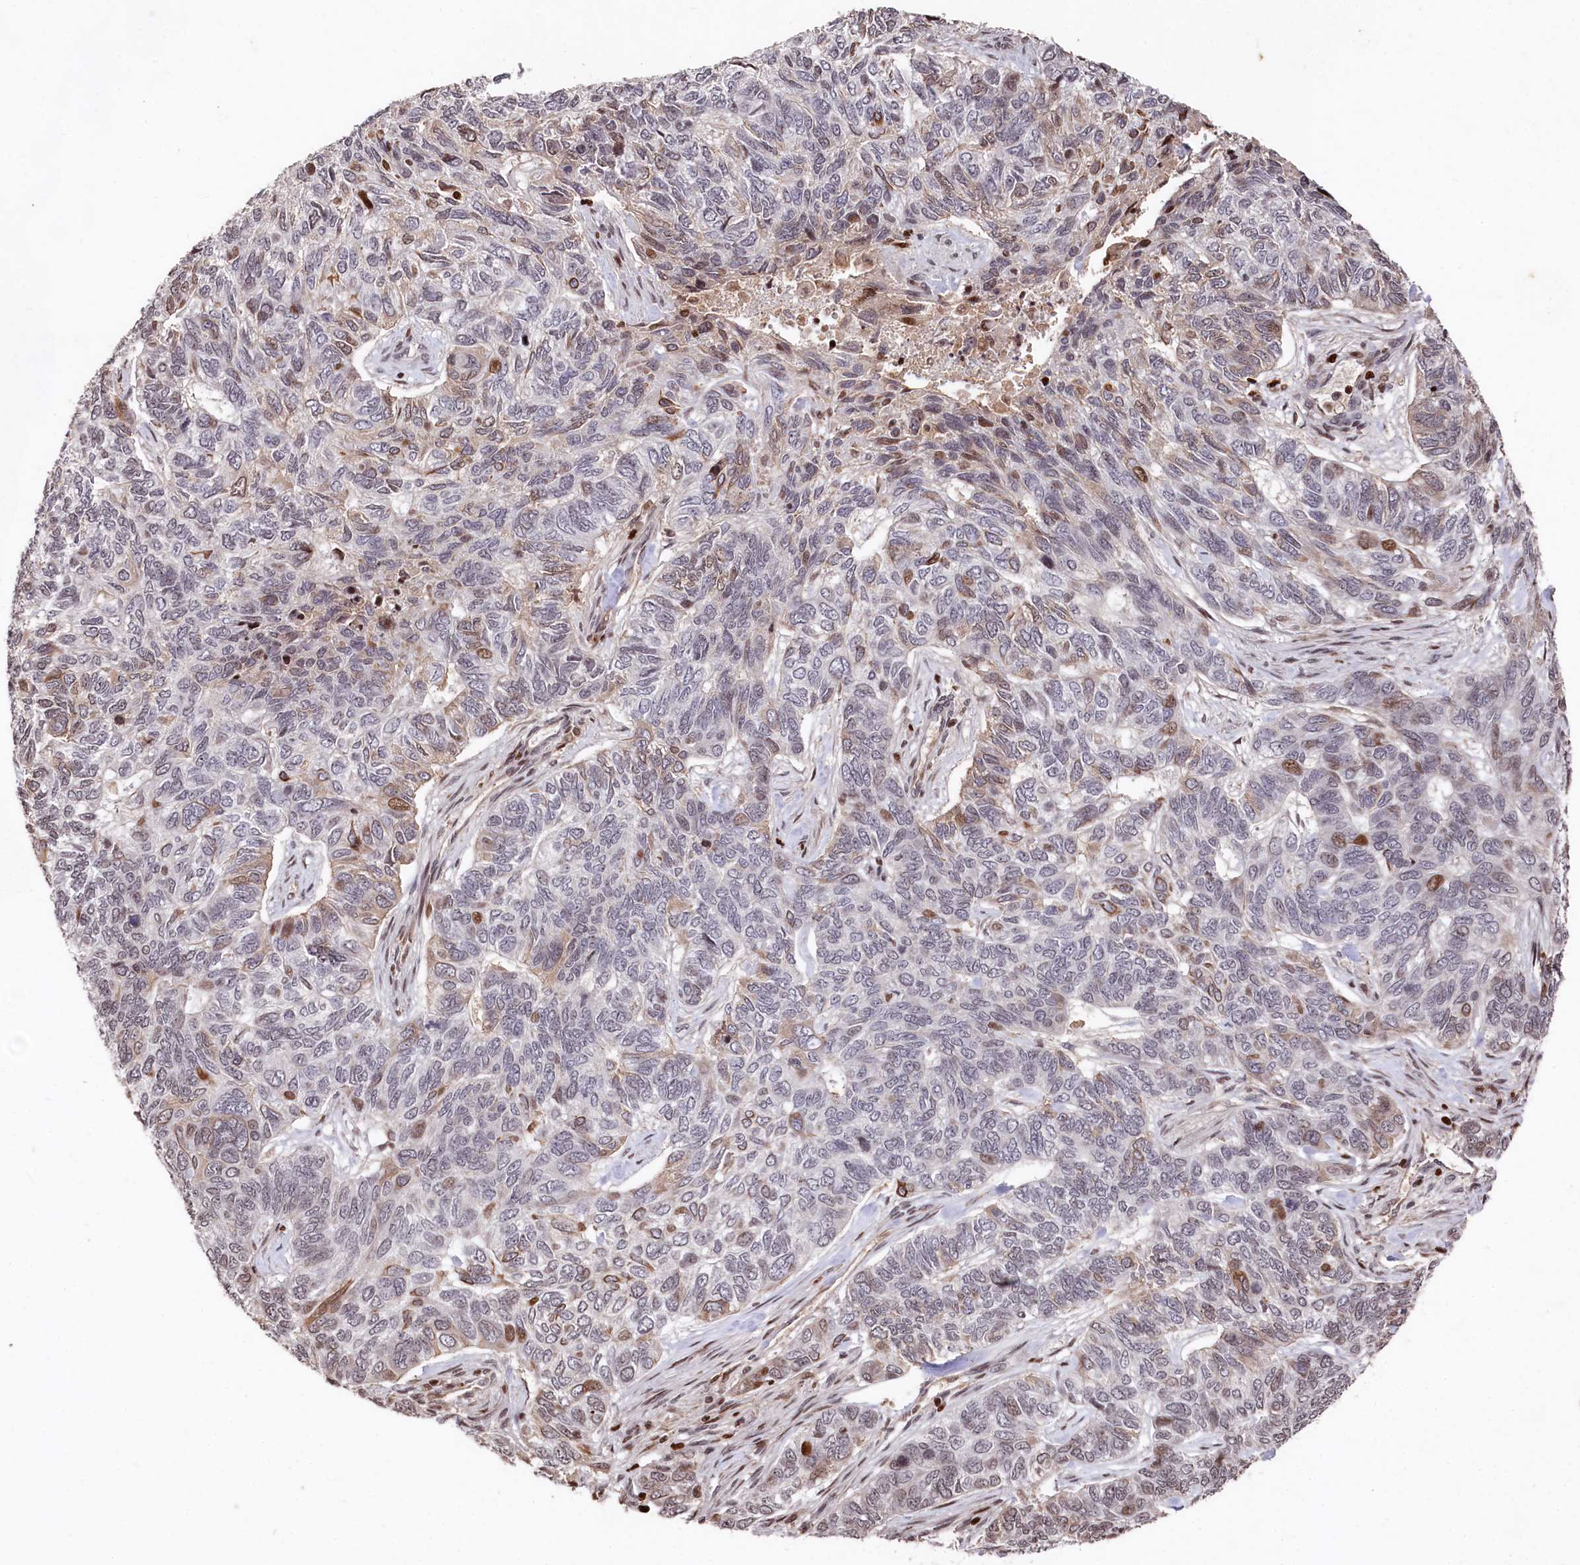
{"staining": {"intensity": "moderate", "quantity": "<25%", "location": "nuclear"}, "tissue": "skin cancer", "cell_type": "Tumor cells", "image_type": "cancer", "snomed": [{"axis": "morphology", "description": "Basal cell carcinoma"}, {"axis": "topography", "description": "Skin"}], "caption": "Skin cancer (basal cell carcinoma) stained for a protein (brown) exhibits moderate nuclear positive staining in about <25% of tumor cells.", "gene": "MCF2L2", "patient": {"sex": "female", "age": 65}}